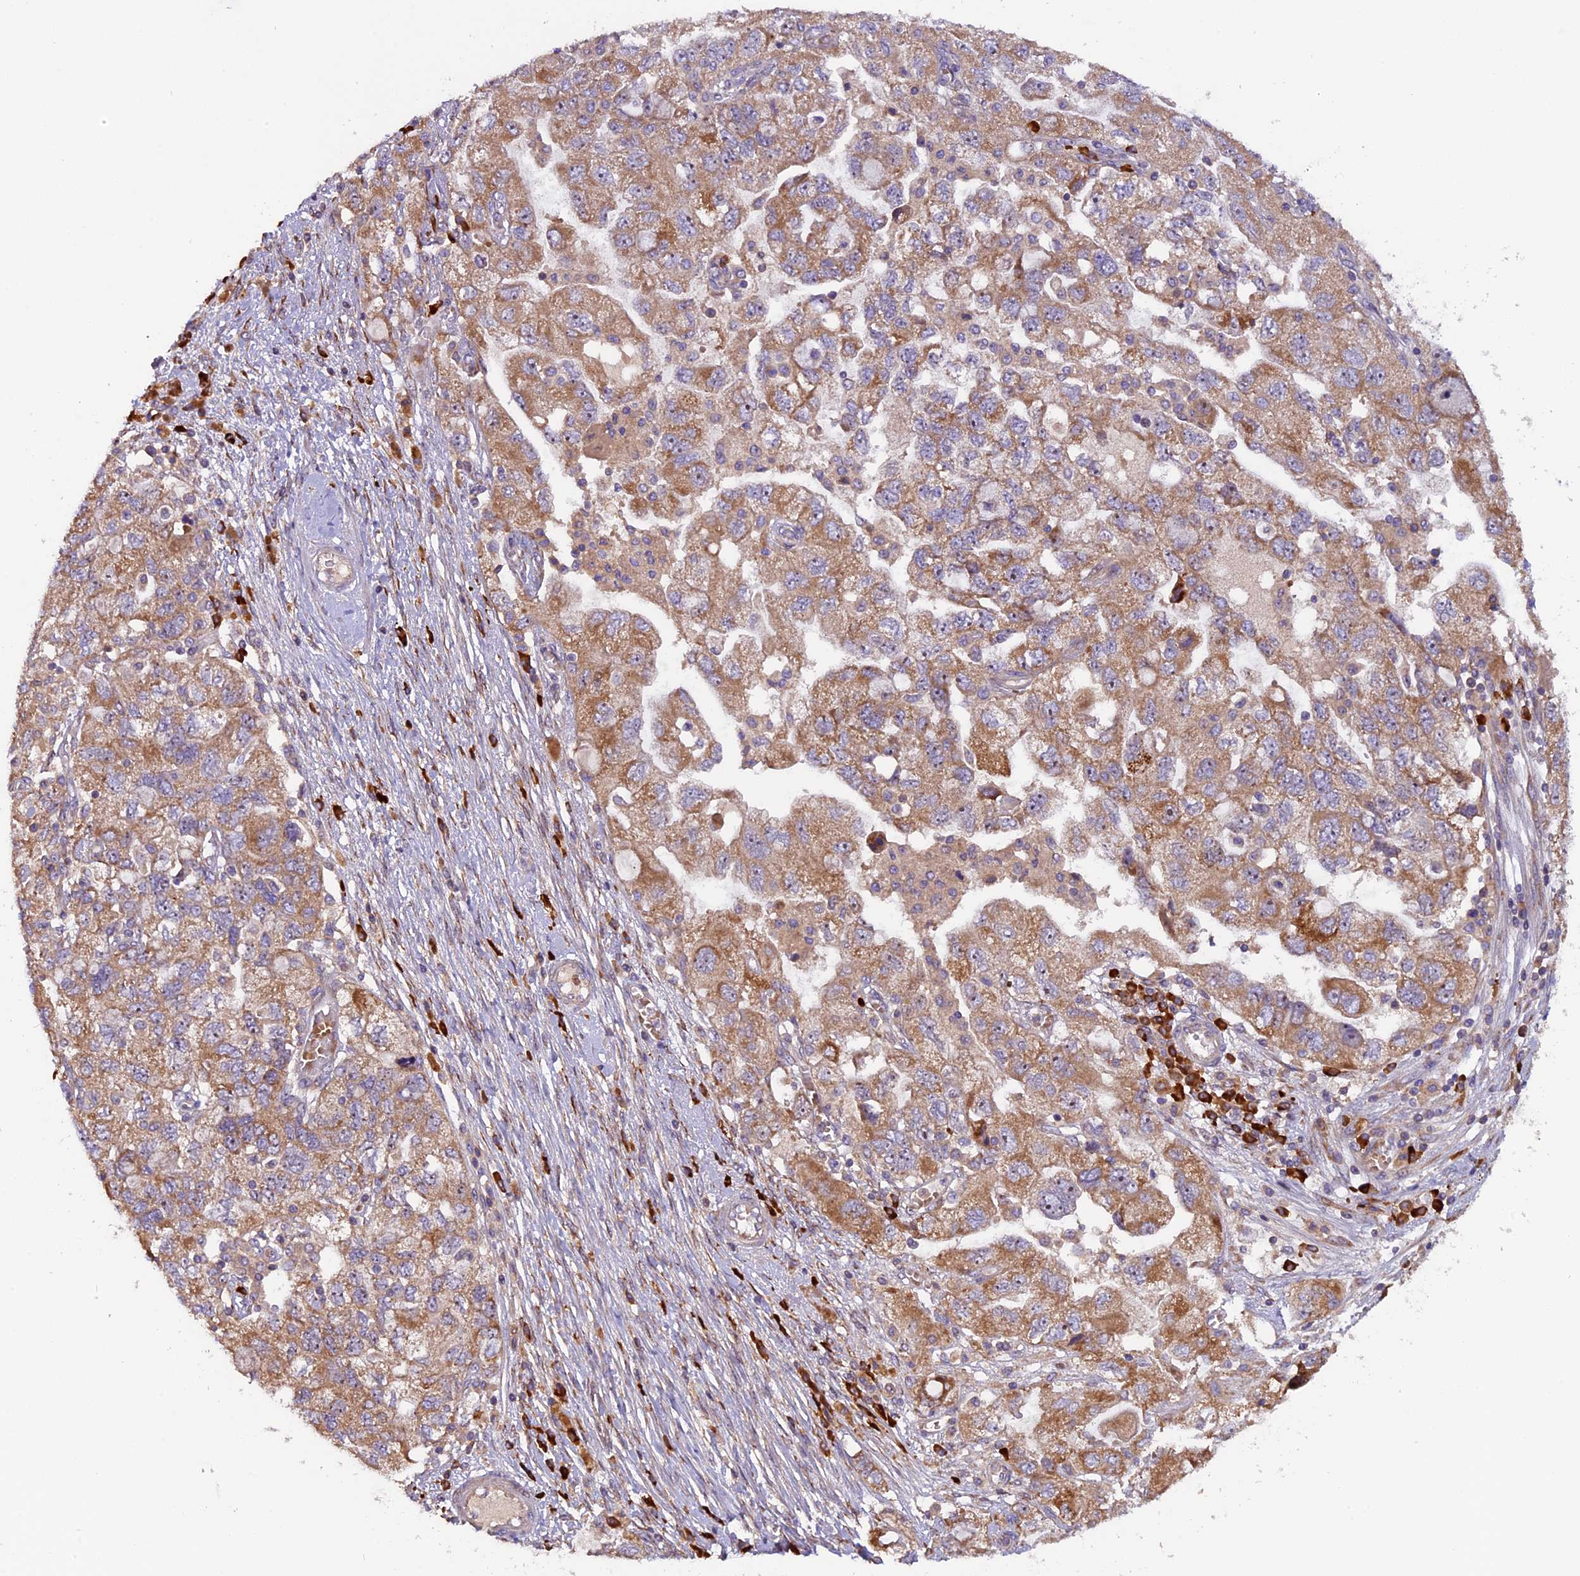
{"staining": {"intensity": "moderate", "quantity": ">75%", "location": "cytoplasmic/membranous"}, "tissue": "ovarian cancer", "cell_type": "Tumor cells", "image_type": "cancer", "snomed": [{"axis": "morphology", "description": "Carcinoma, NOS"}, {"axis": "morphology", "description": "Cystadenocarcinoma, serous, NOS"}, {"axis": "topography", "description": "Ovary"}], "caption": "Ovarian cancer (carcinoma) stained with a protein marker reveals moderate staining in tumor cells.", "gene": "FRY", "patient": {"sex": "female", "age": 69}}